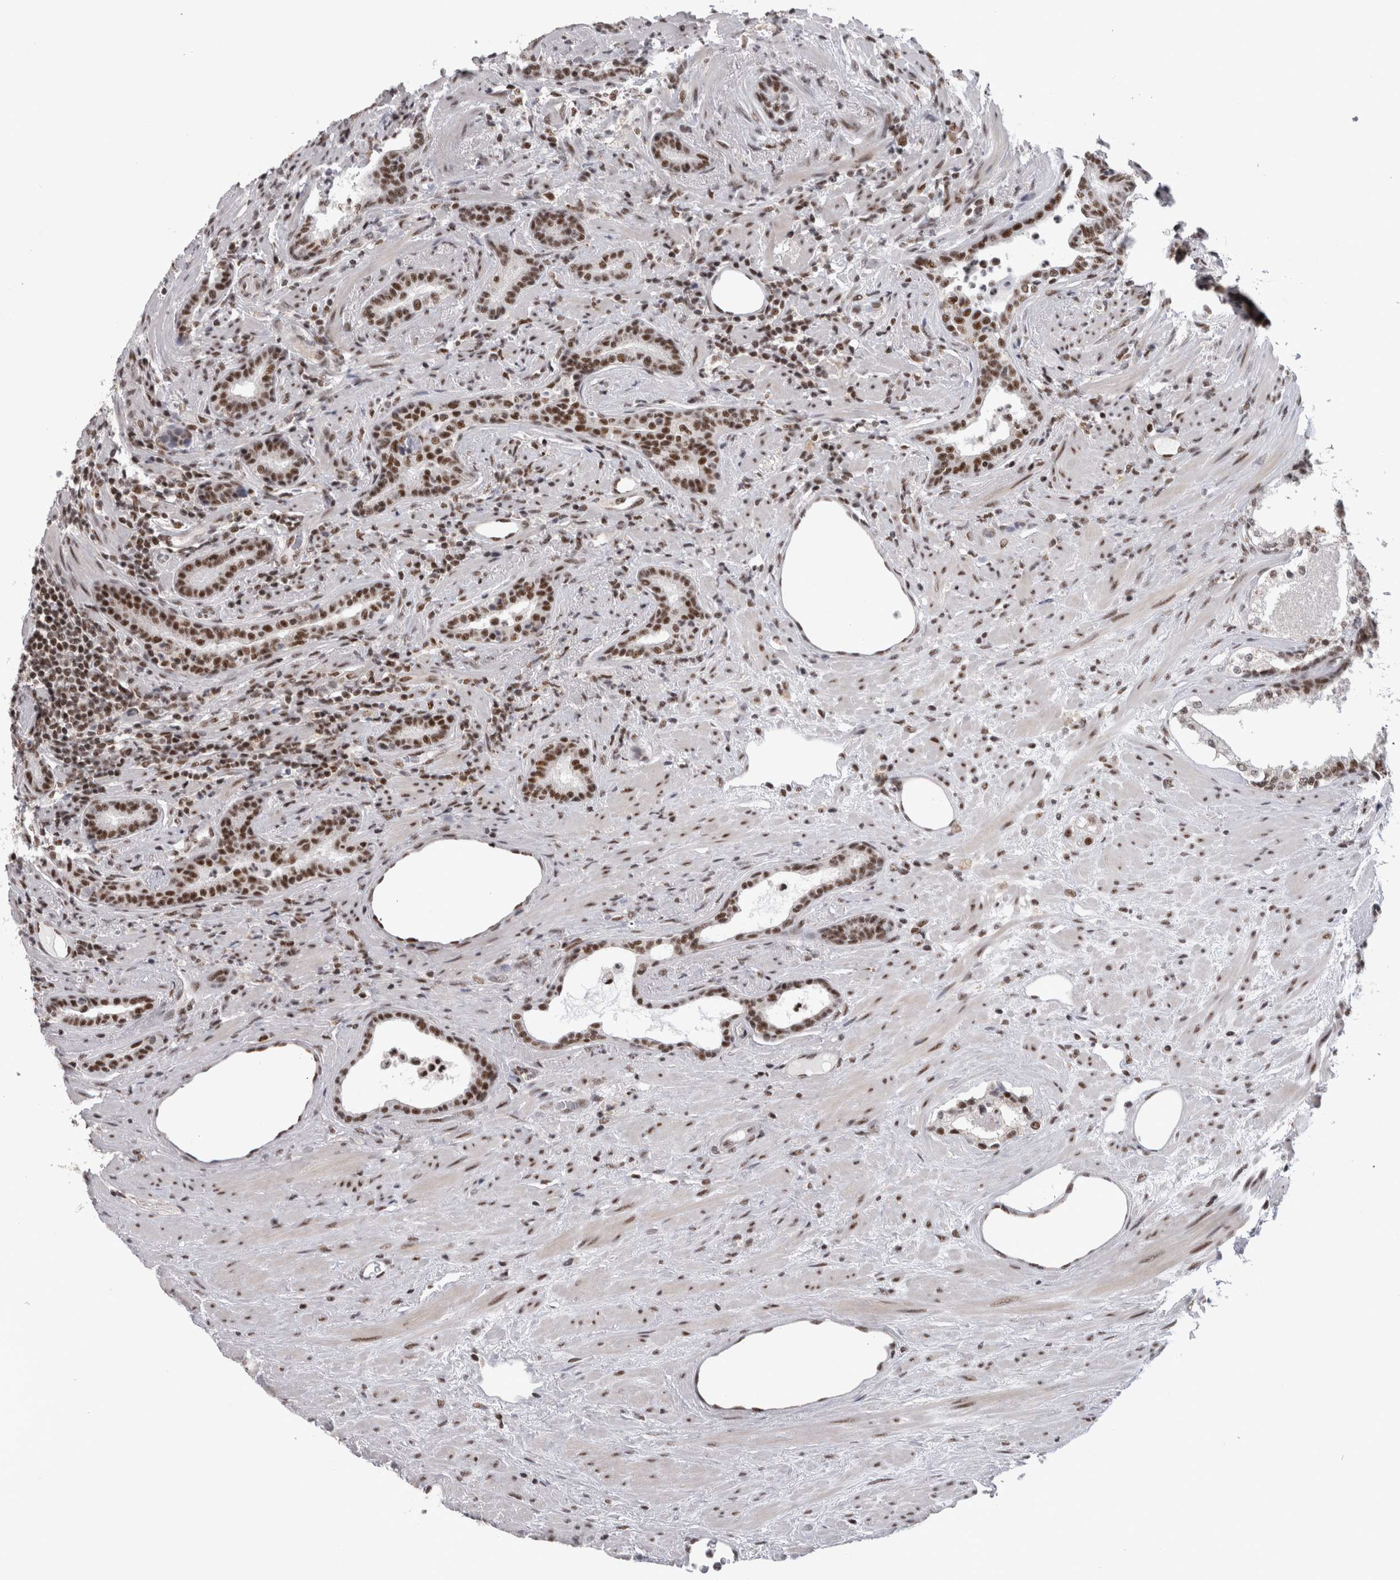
{"staining": {"intensity": "moderate", "quantity": ">75%", "location": "nuclear"}, "tissue": "prostate cancer", "cell_type": "Tumor cells", "image_type": "cancer", "snomed": [{"axis": "morphology", "description": "Adenocarcinoma, High grade"}, {"axis": "topography", "description": "Prostate"}], "caption": "Prostate cancer tissue reveals moderate nuclear expression in about >75% of tumor cells", "gene": "CDK11A", "patient": {"sex": "male", "age": 71}}